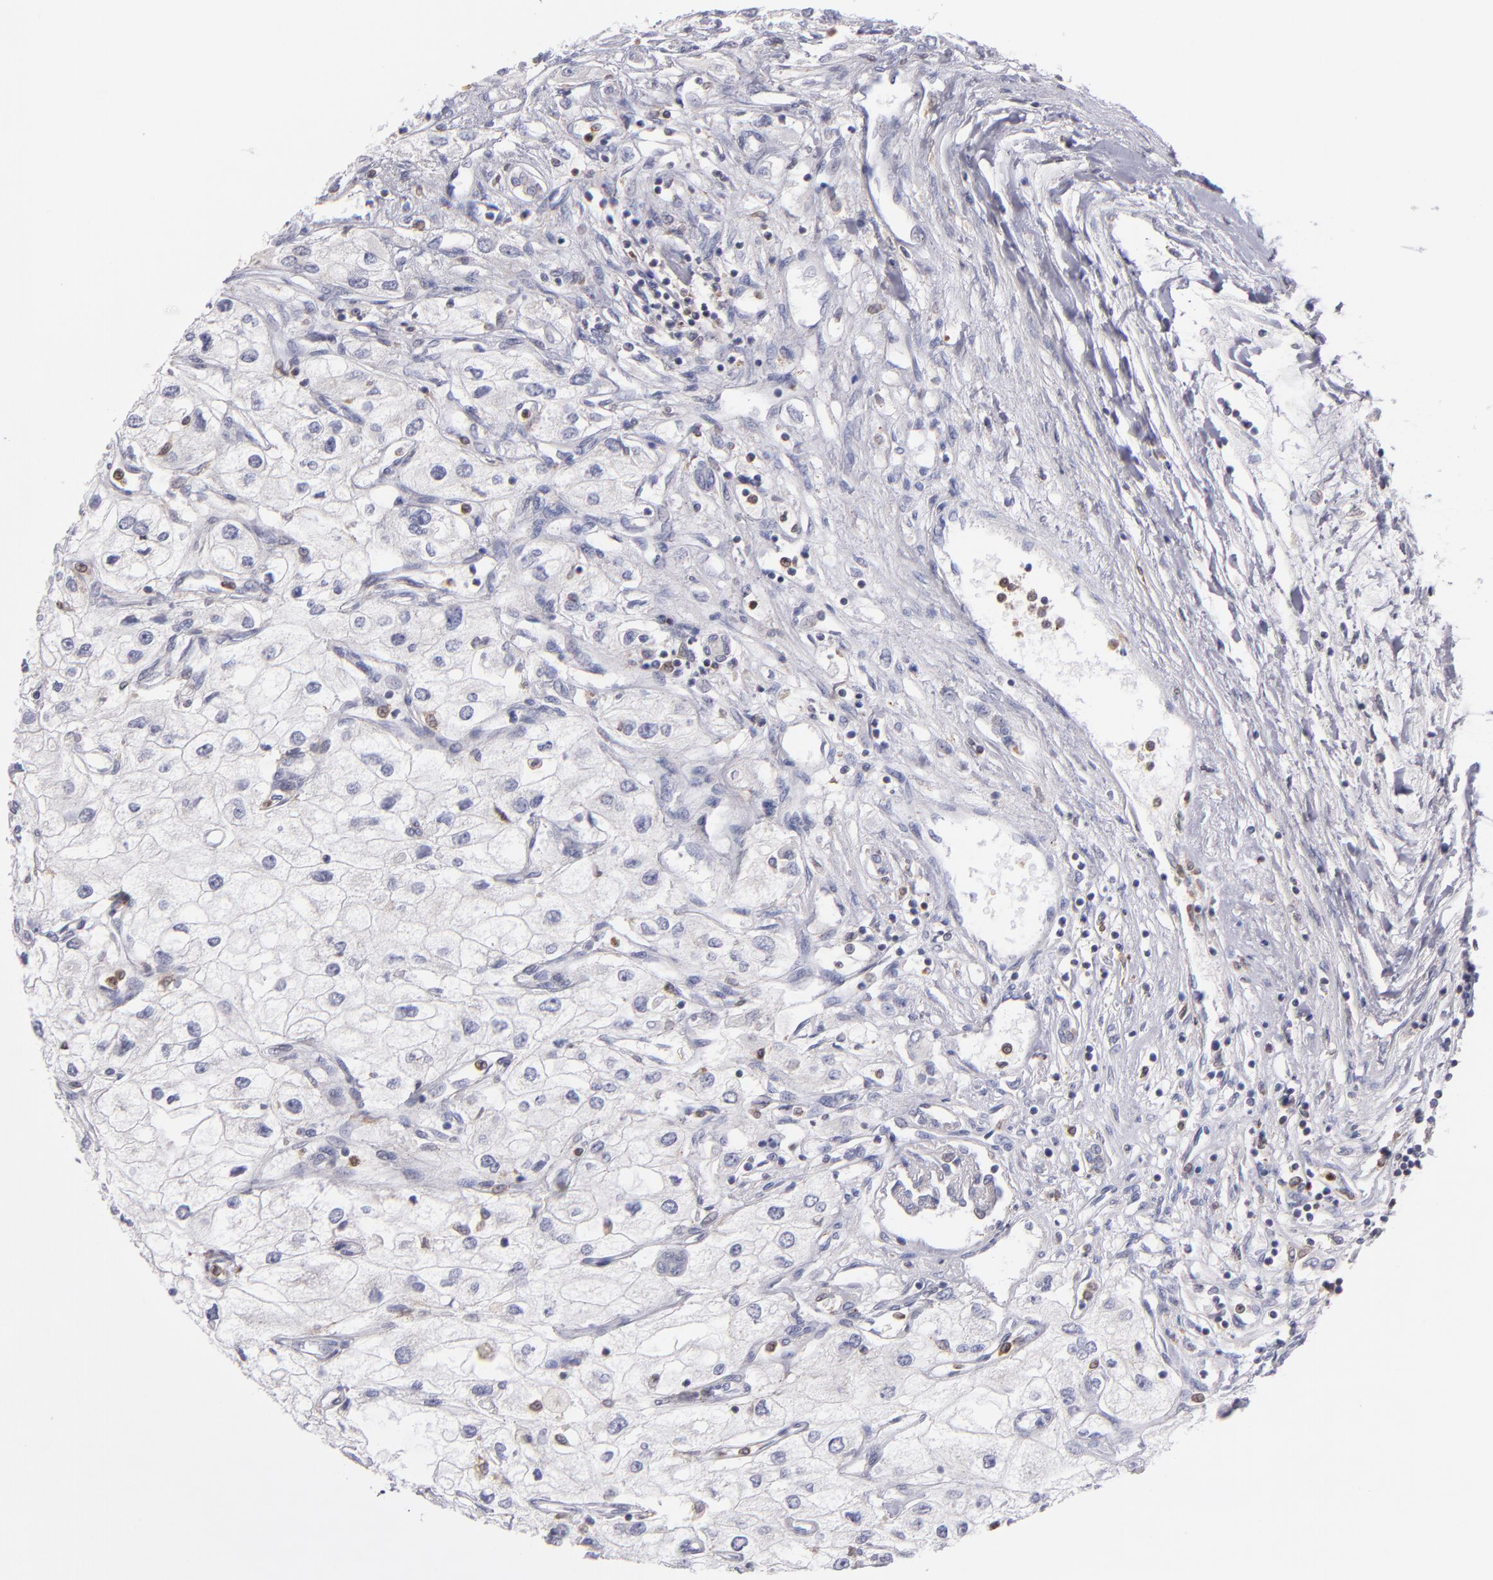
{"staining": {"intensity": "negative", "quantity": "none", "location": "none"}, "tissue": "renal cancer", "cell_type": "Tumor cells", "image_type": "cancer", "snomed": [{"axis": "morphology", "description": "Adenocarcinoma, NOS"}, {"axis": "topography", "description": "Kidney"}], "caption": "Tumor cells show no significant protein positivity in renal adenocarcinoma.", "gene": "PRKCD", "patient": {"sex": "male", "age": 57}}